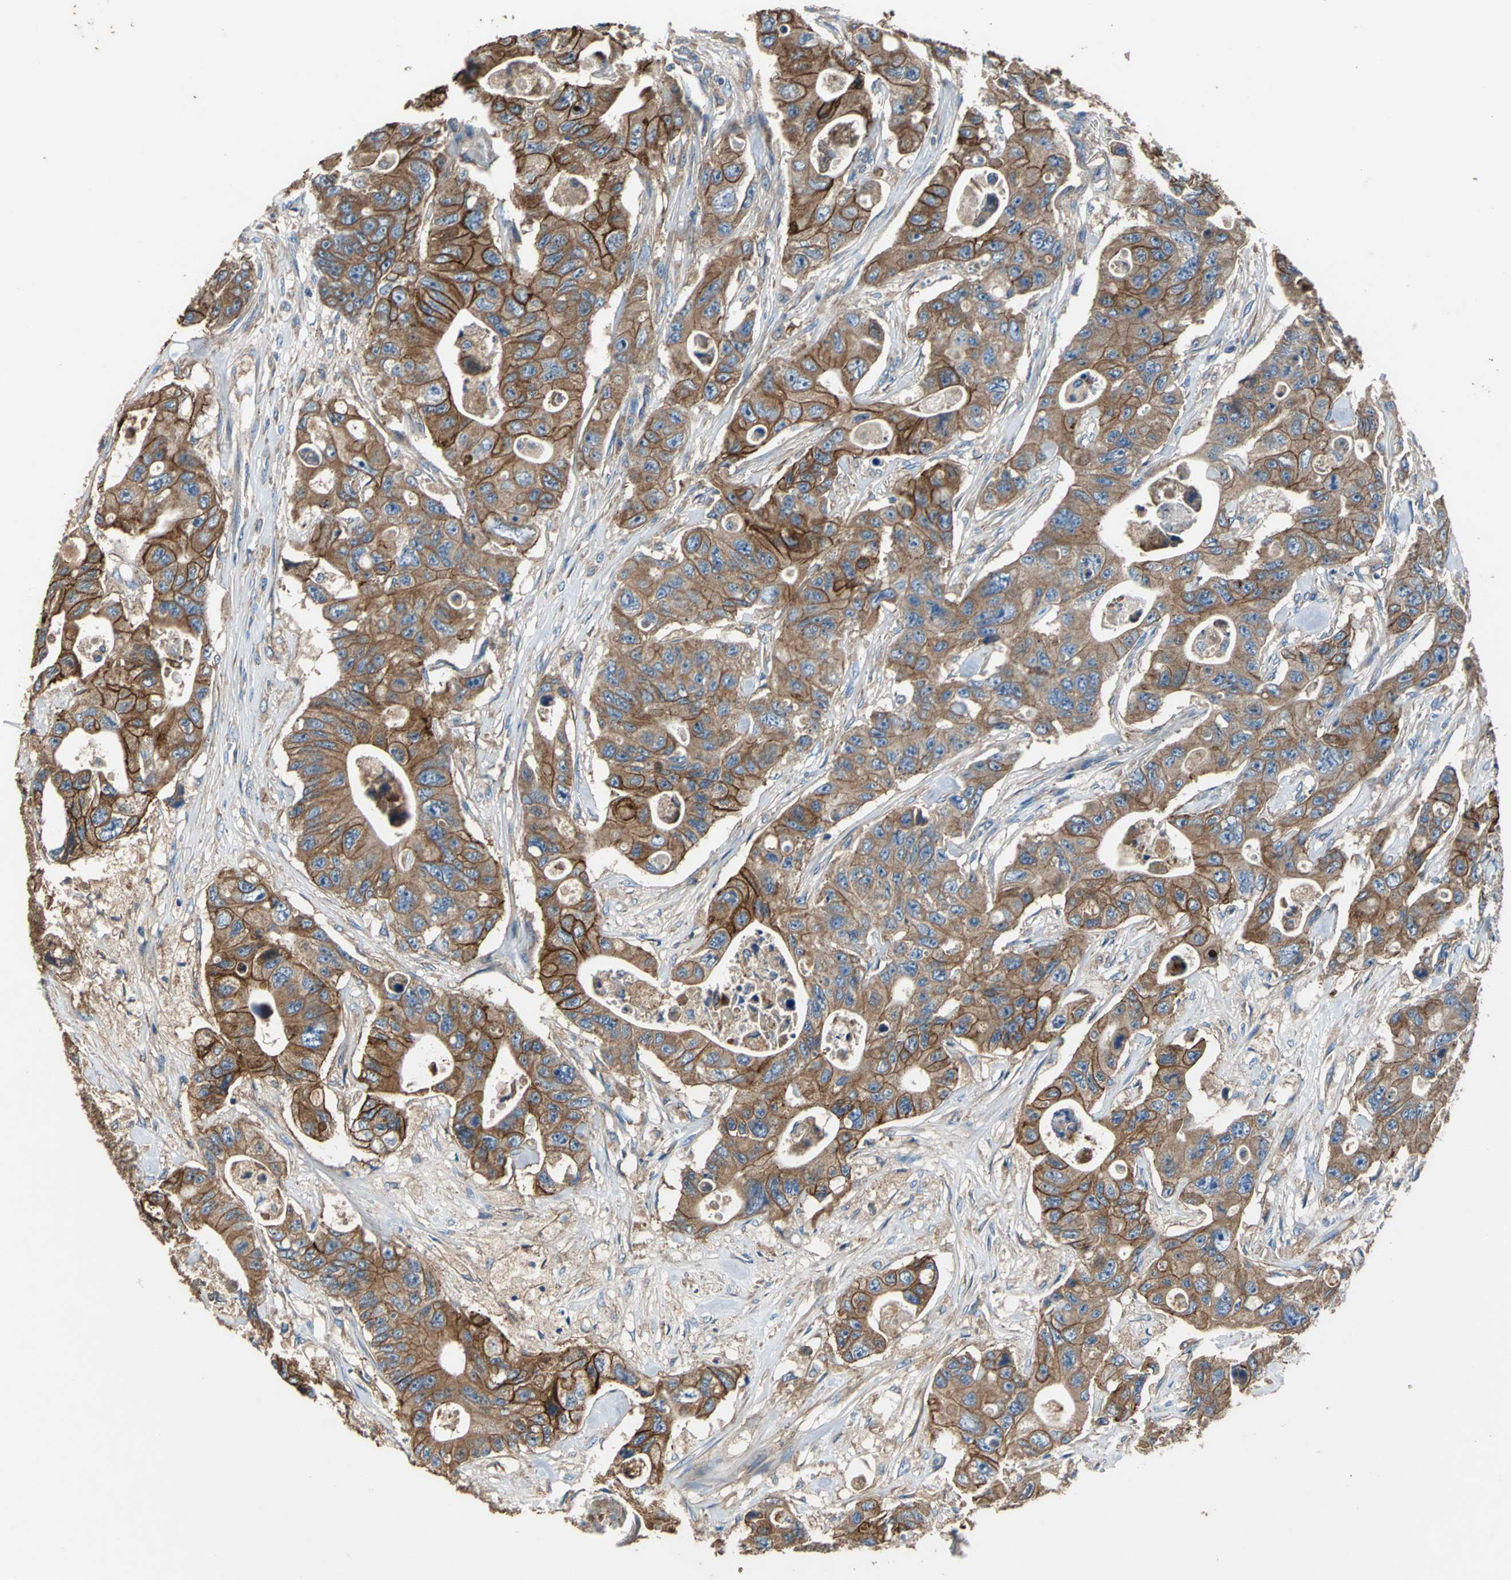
{"staining": {"intensity": "strong", "quantity": ">75%", "location": "cytoplasmic/membranous"}, "tissue": "colorectal cancer", "cell_type": "Tumor cells", "image_type": "cancer", "snomed": [{"axis": "morphology", "description": "Adenocarcinoma, NOS"}, {"axis": "topography", "description": "Colon"}], "caption": "Immunohistochemical staining of colorectal cancer (adenocarcinoma) displays high levels of strong cytoplasmic/membranous positivity in about >75% of tumor cells.", "gene": "HEPH", "patient": {"sex": "female", "age": 46}}